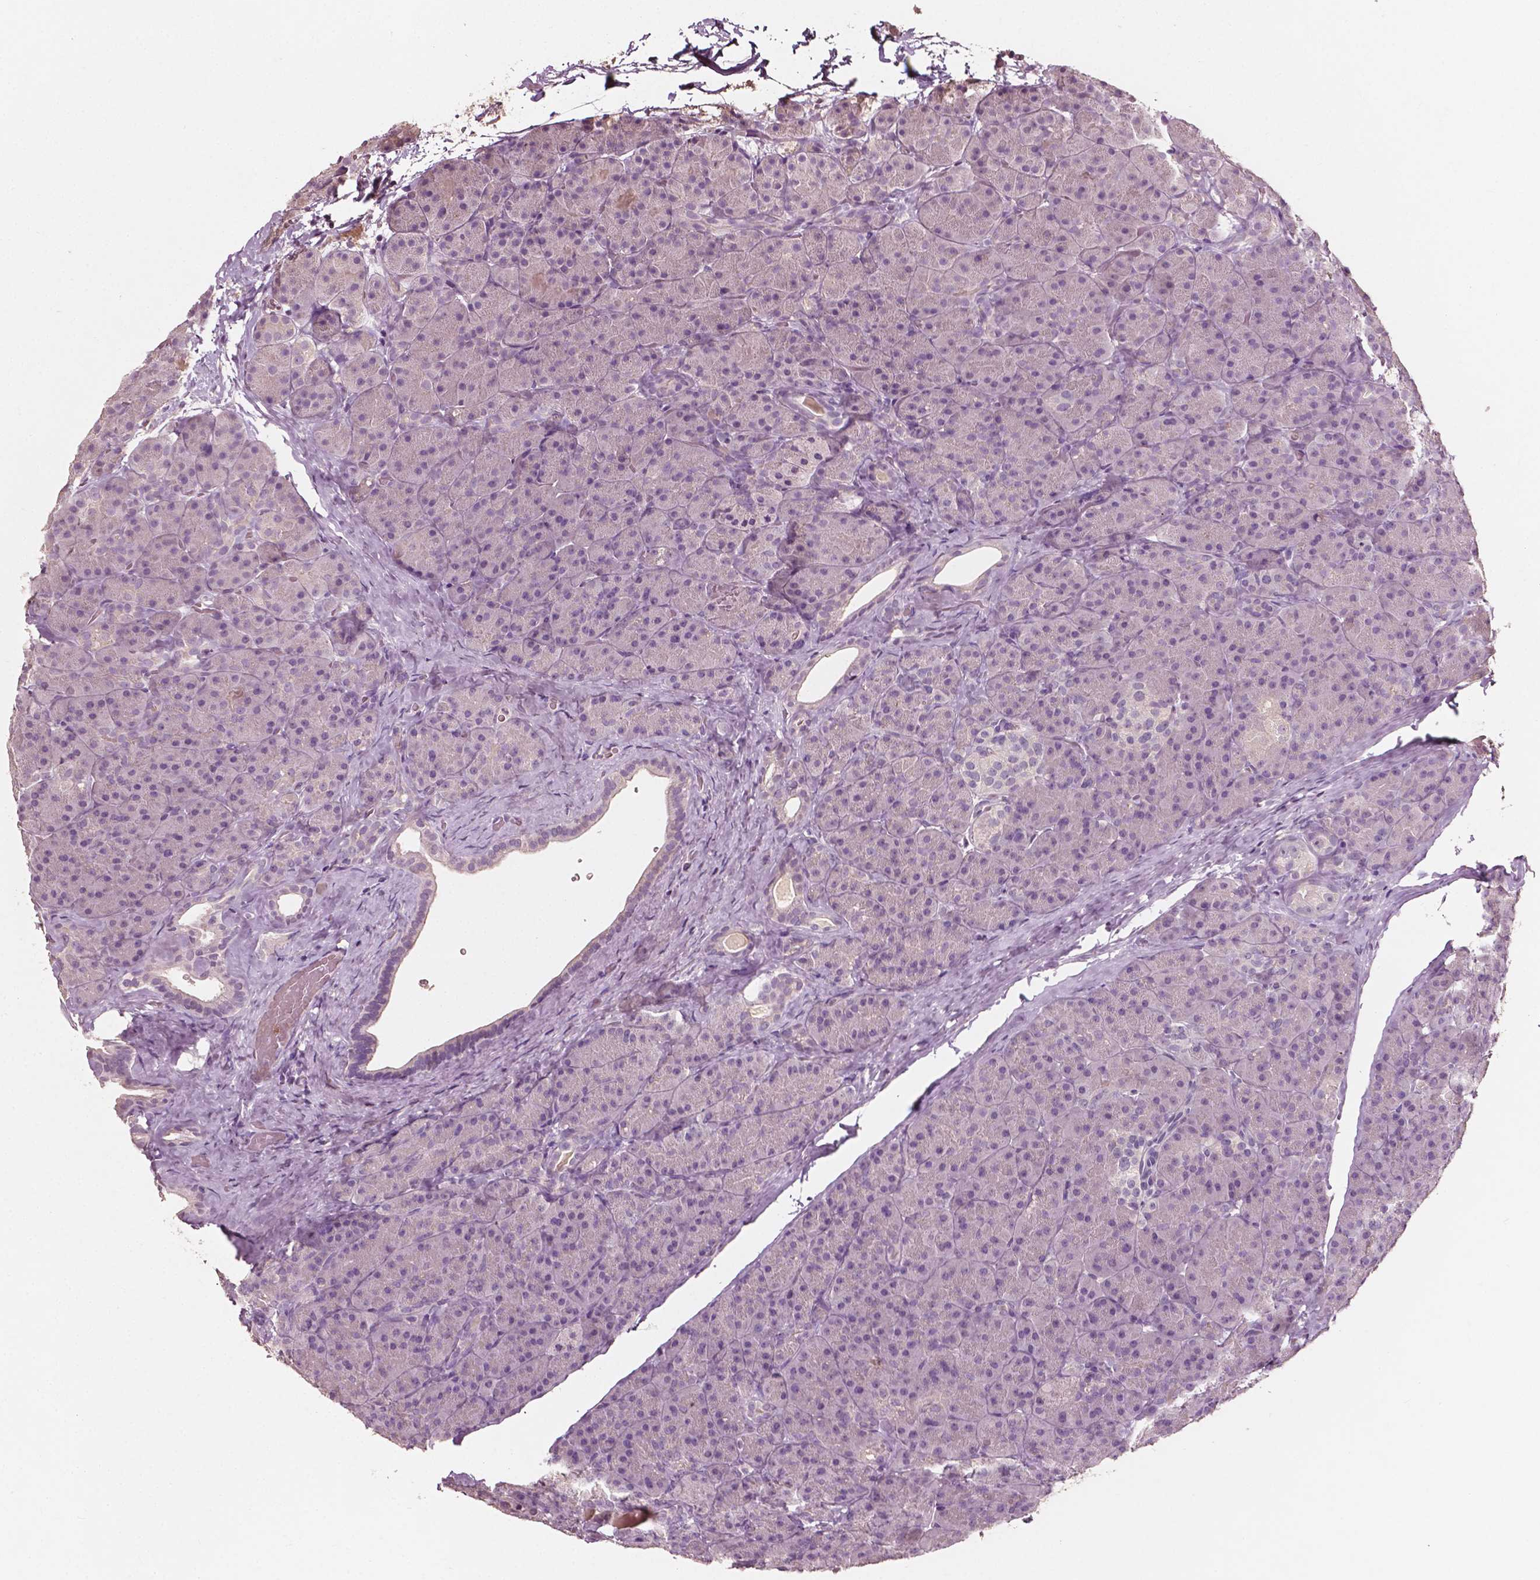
{"staining": {"intensity": "weak", "quantity": "<25%", "location": "nuclear"}, "tissue": "pancreas", "cell_type": "Exocrine glandular cells", "image_type": "normal", "snomed": [{"axis": "morphology", "description": "Normal tissue, NOS"}, {"axis": "topography", "description": "Pancreas"}], "caption": "This is an IHC image of normal pancreas. There is no staining in exocrine glandular cells.", "gene": "PLA2R1", "patient": {"sex": "male", "age": 57}}